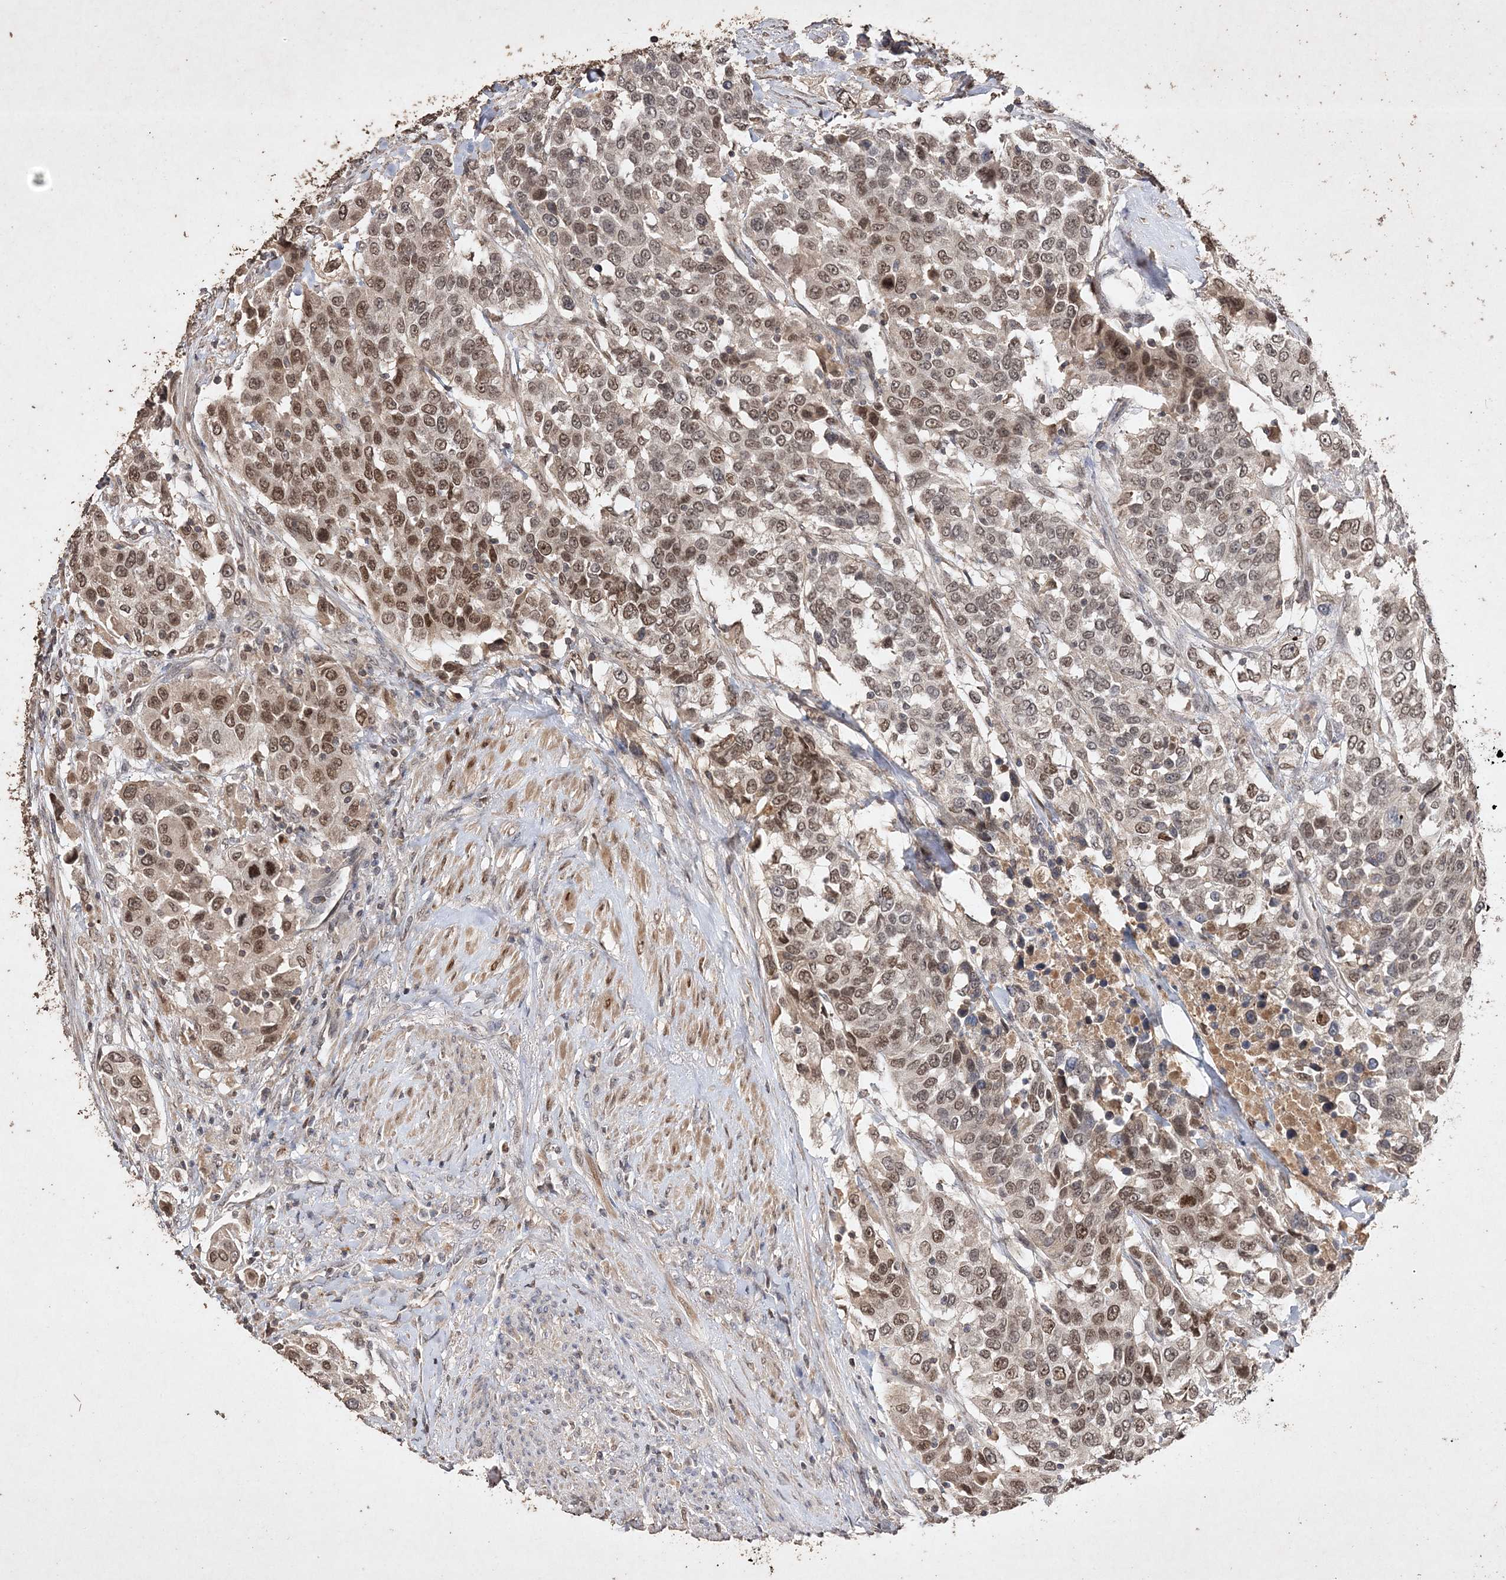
{"staining": {"intensity": "moderate", "quantity": ">75%", "location": "nuclear"}, "tissue": "urothelial cancer", "cell_type": "Tumor cells", "image_type": "cancer", "snomed": [{"axis": "morphology", "description": "Urothelial carcinoma, High grade"}, {"axis": "topography", "description": "Urinary bladder"}], "caption": "Approximately >75% of tumor cells in urothelial cancer show moderate nuclear protein positivity as visualized by brown immunohistochemical staining.", "gene": "C3orf38", "patient": {"sex": "female", "age": 80}}